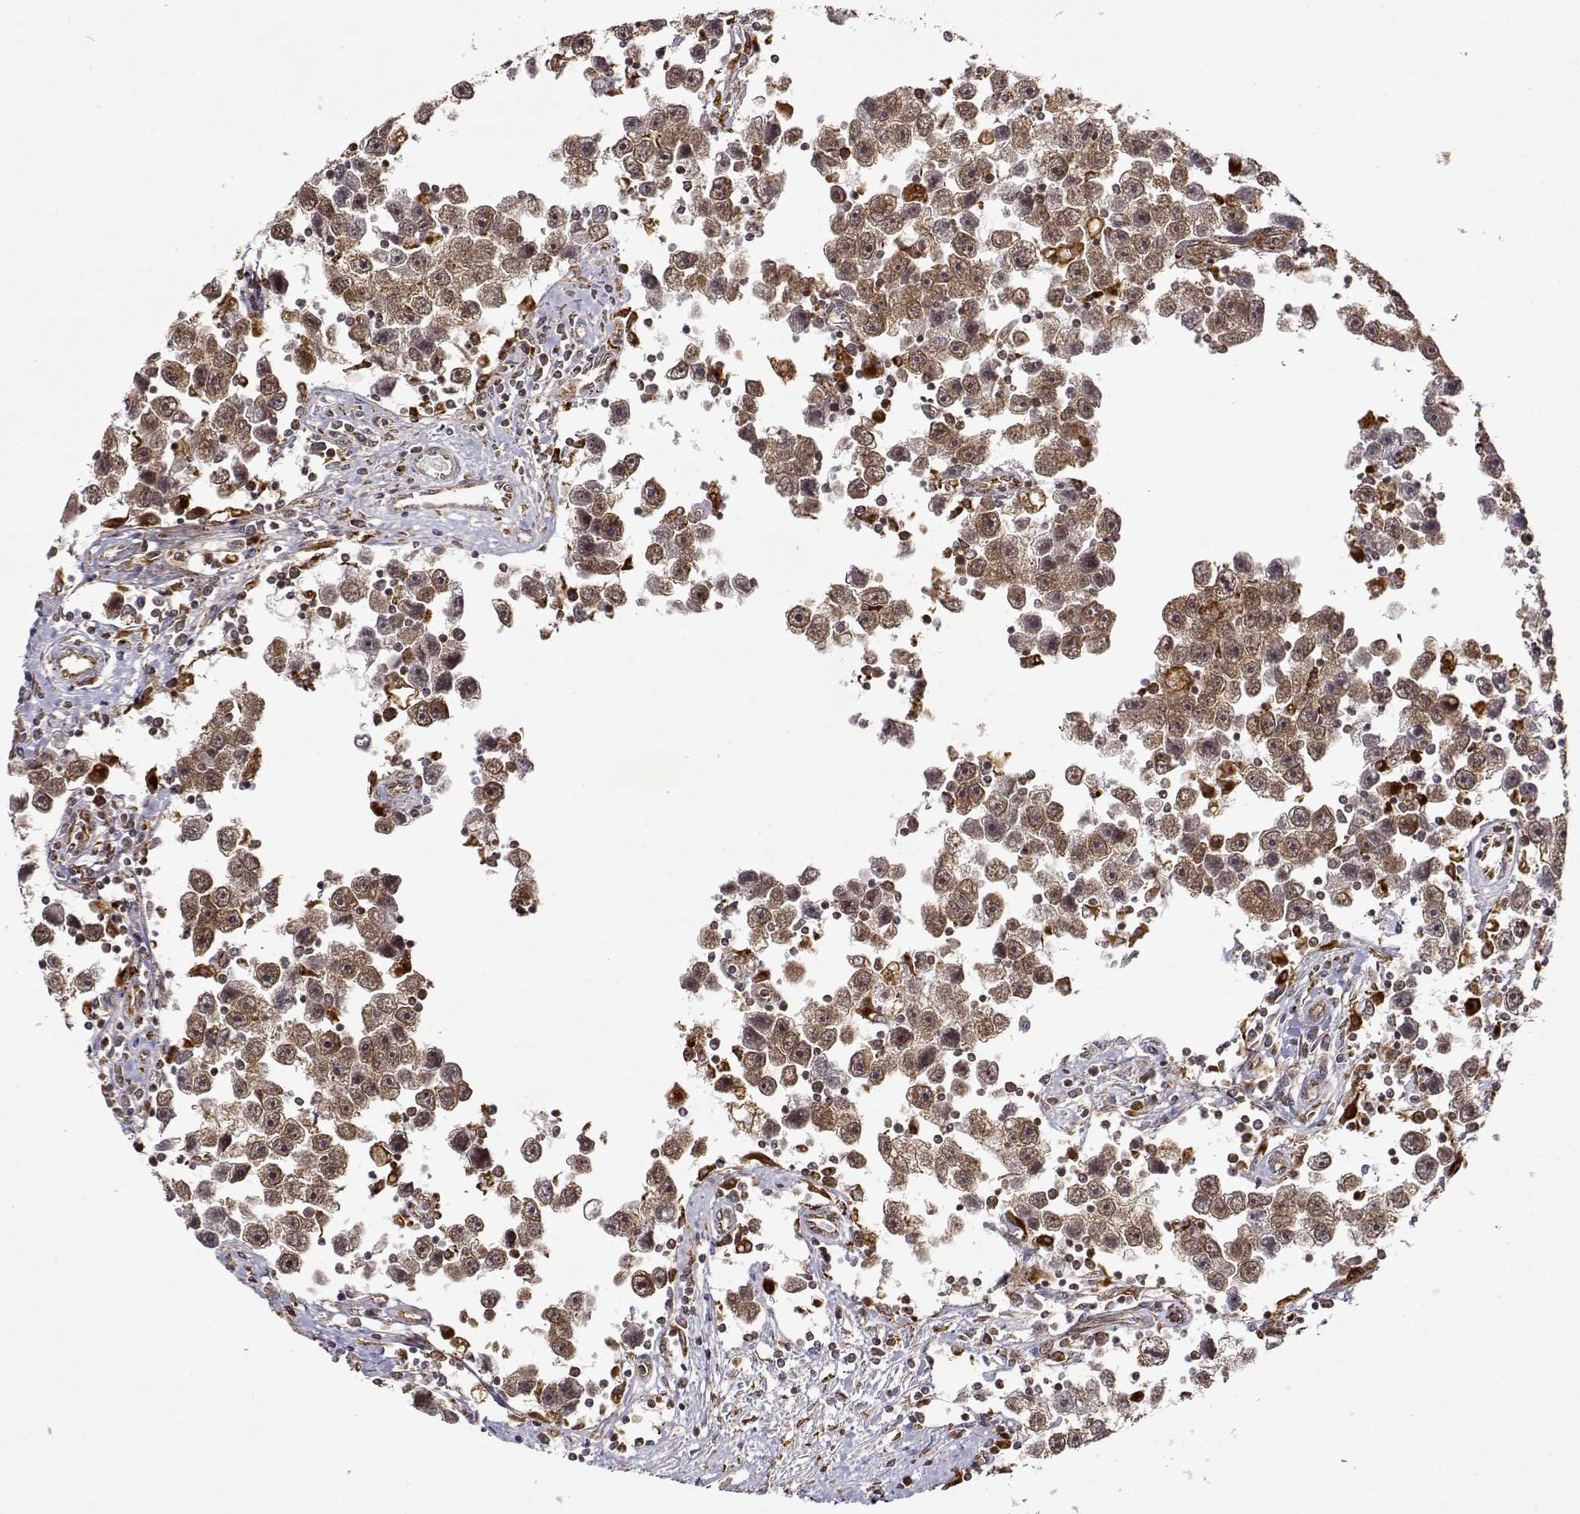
{"staining": {"intensity": "moderate", "quantity": "25%-75%", "location": "cytoplasmic/membranous"}, "tissue": "testis cancer", "cell_type": "Tumor cells", "image_type": "cancer", "snomed": [{"axis": "morphology", "description": "Seminoma, NOS"}, {"axis": "topography", "description": "Testis"}], "caption": "Immunohistochemistry photomicrograph of neoplastic tissue: testis seminoma stained using IHC reveals medium levels of moderate protein expression localized specifically in the cytoplasmic/membranous of tumor cells, appearing as a cytoplasmic/membranous brown color.", "gene": "RNF13", "patient": {"sex": "male", "age": 30}}